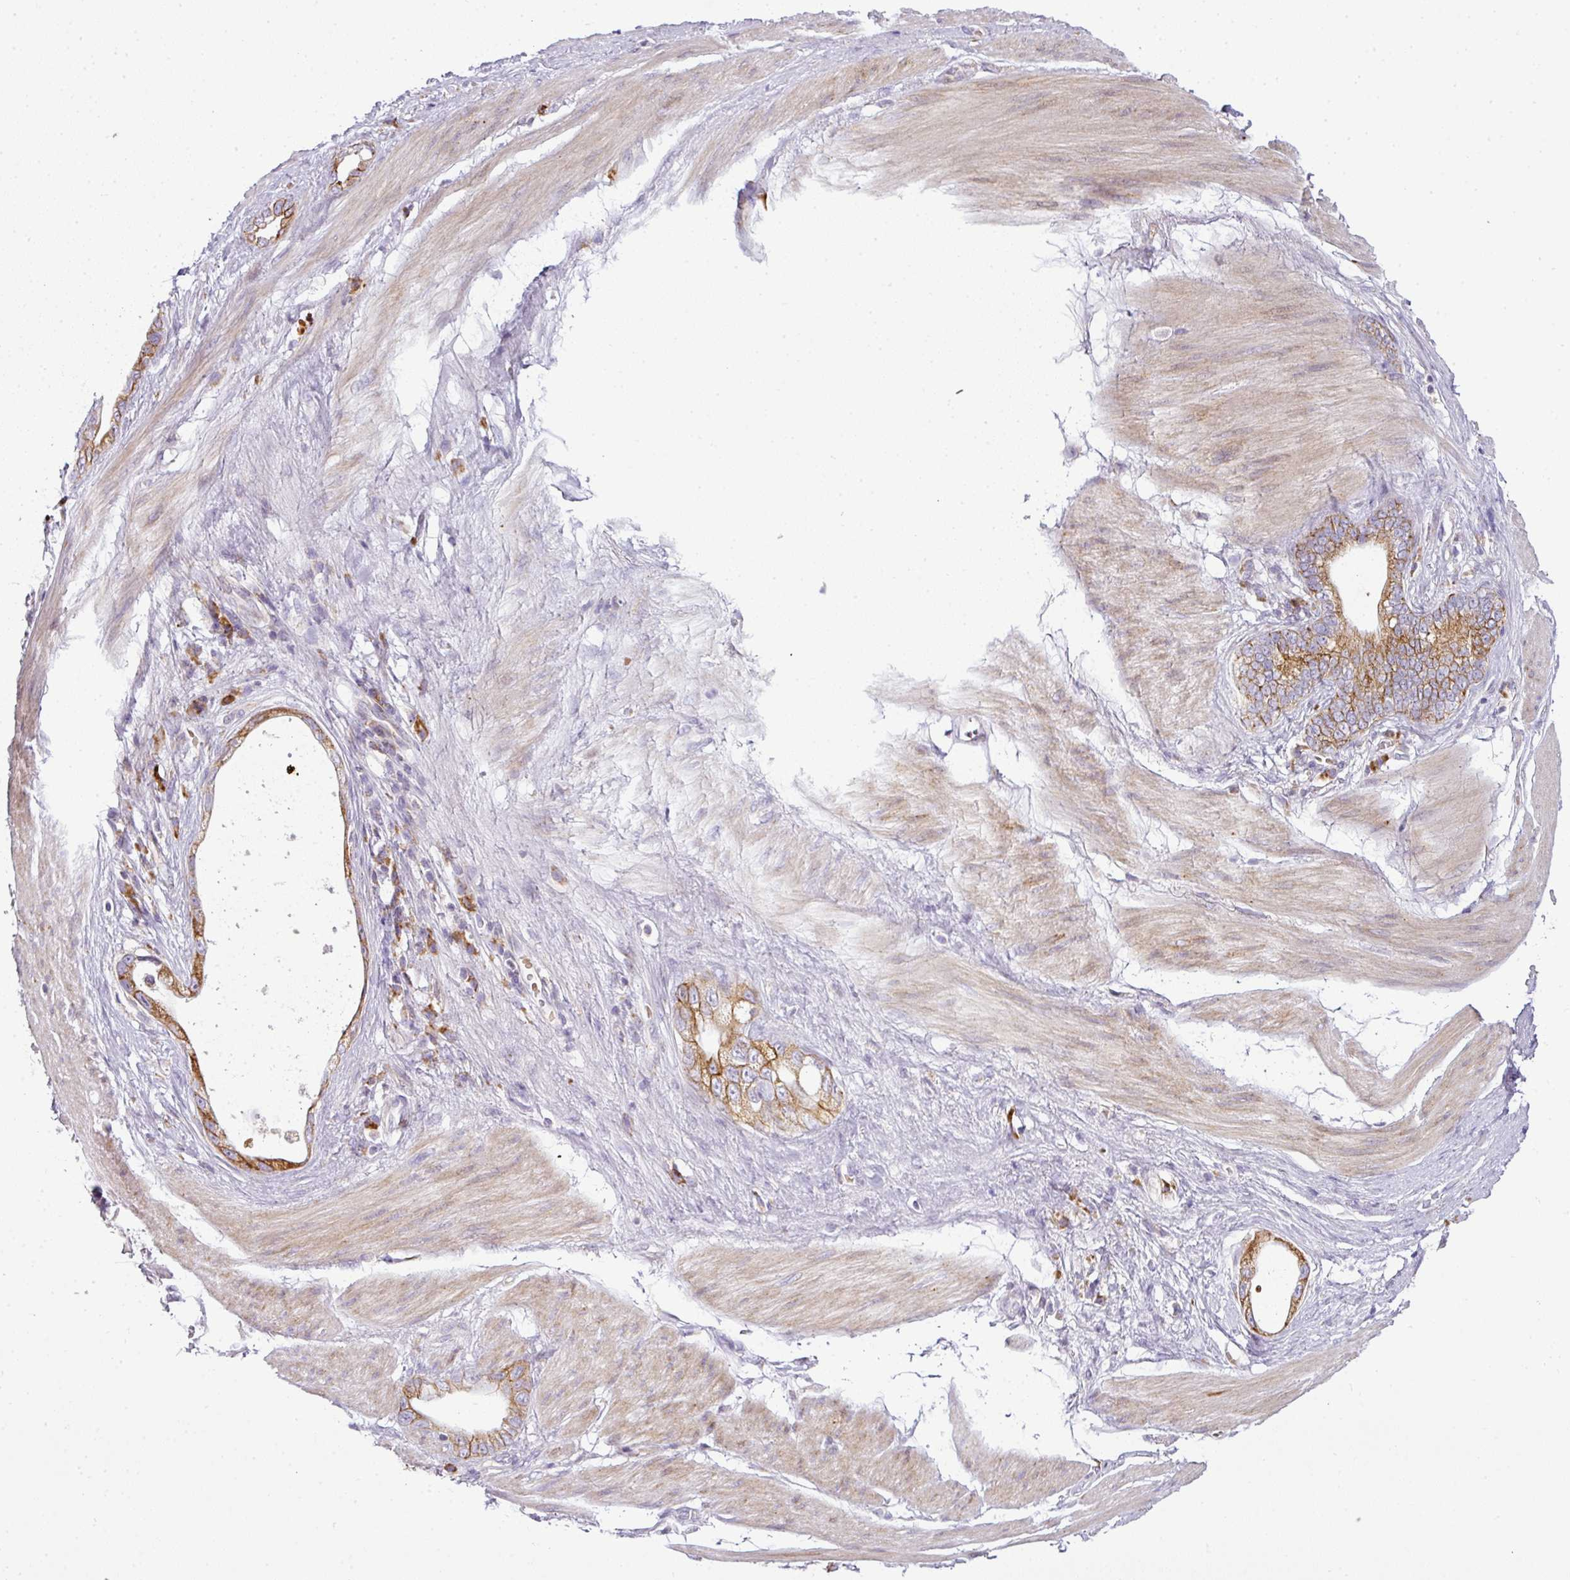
{"staining": {"intensity": "strong", "quantity": ">75%", "location": "cytoplasmic/membranous"}, "tissue": "stomach cancer", "cell_type": "Tumor cells", "image_type": "cancer", "snomed": [{"axis": "morphology", "description": "Adenocarcinoma, NOS"}, {"axis": "topography", "description": "Stomach"}], "caption": "Tumor cells display high levels of strong cytoplasmic/membranous positivity in about >75% of cells in human adenocarcinoma (stomach). (IHC, brightfield microscopy, high magnification).", "gene": "ANKRD18A", "patient": {"sex": "male", "age": 55}}